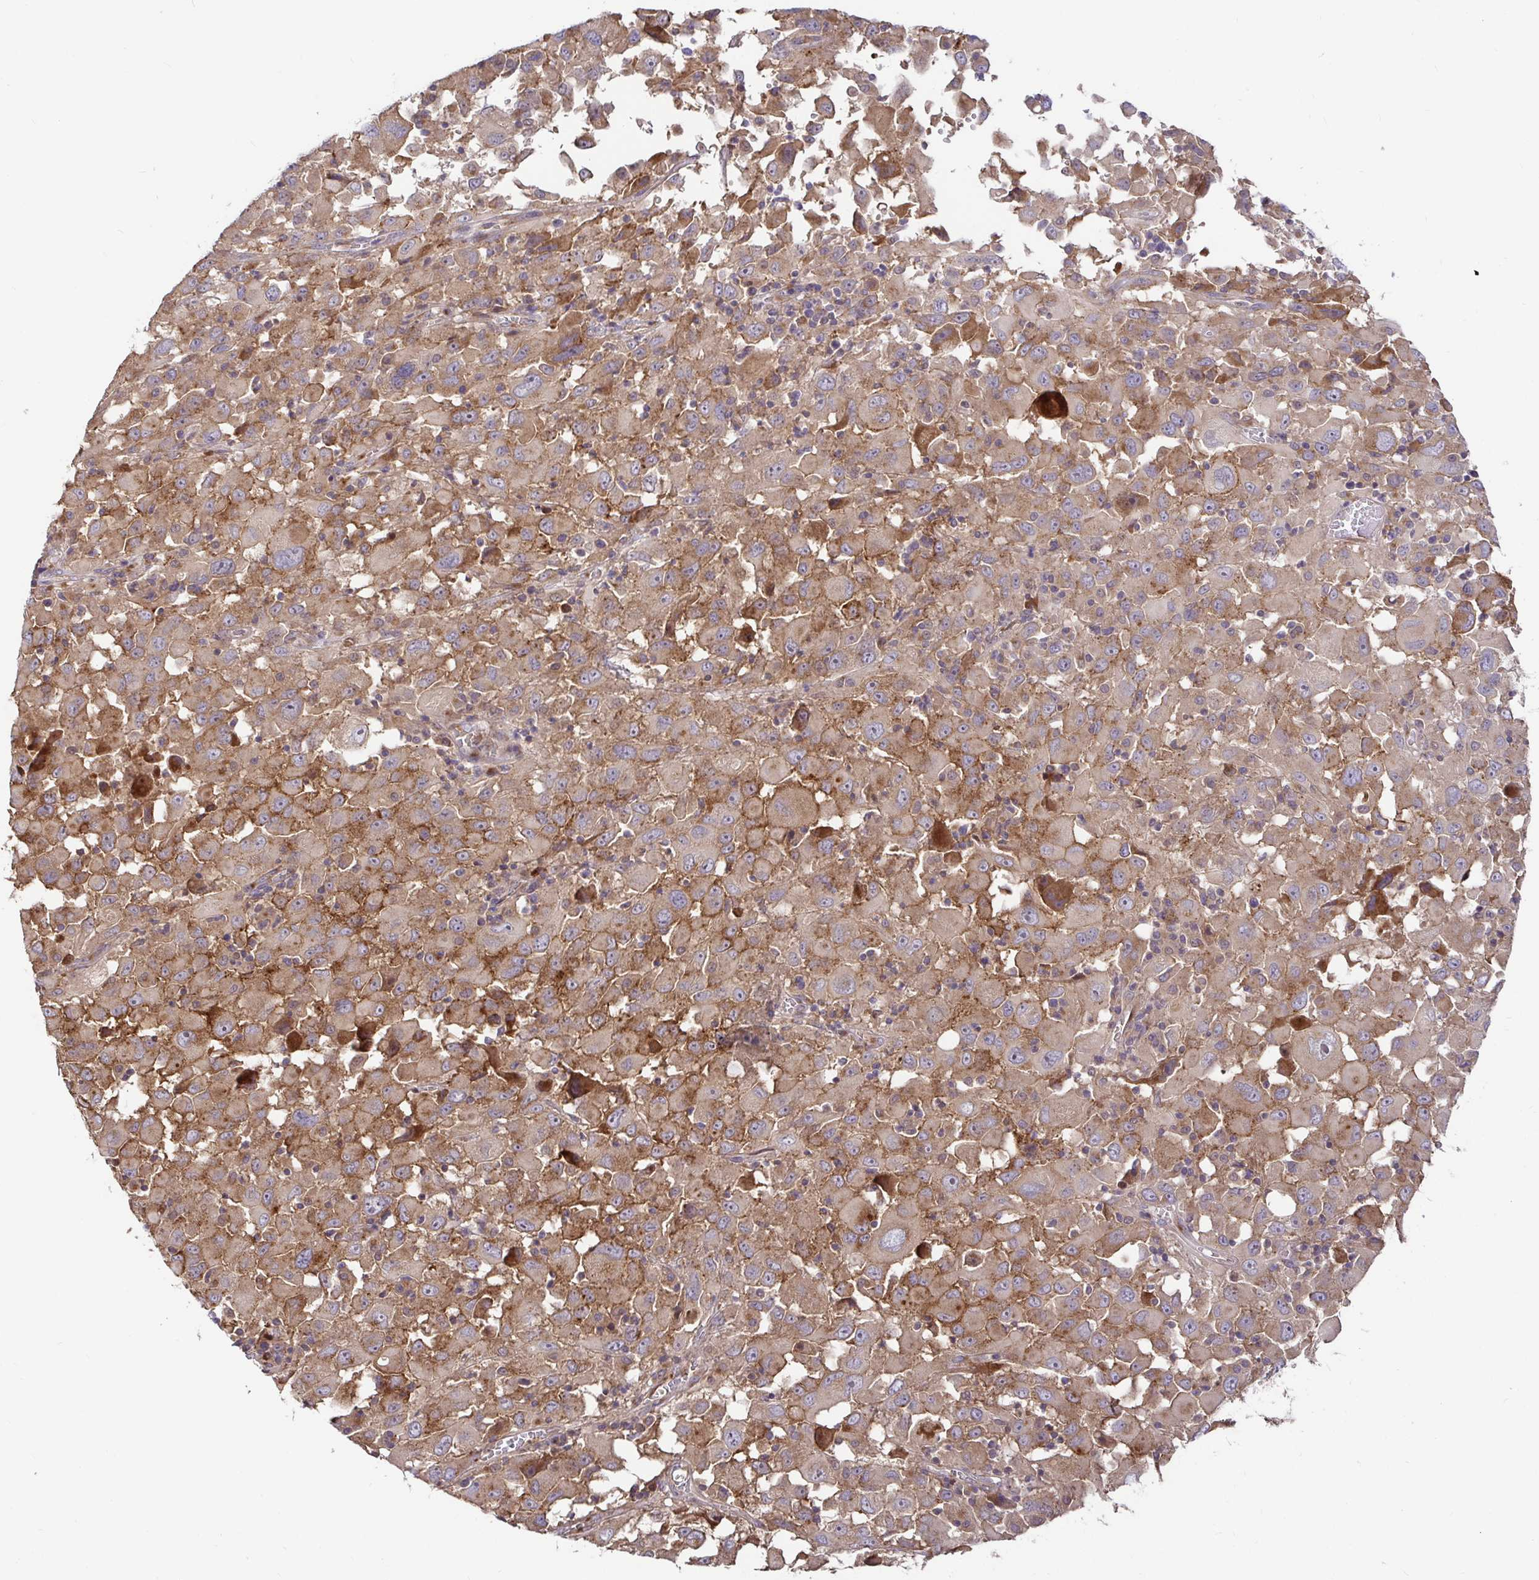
{"staining": {"intensity": "weak", "quantity": ">75%", "location": "cytoplasmic/membranous"}, "tissue": "melanoma", "cell_type": "Tumor cells", "image_type": "cancer", "snomed": [{"axis": "morphology", "description": "Malignant melanoma, Metastatic site"}, {"axis": "topography", "description": "Soft tissue"}], "caption": "High-power microscopy captured an IHC histopathology image of malignant melanoma (metastatic site), revealing weak cytoplasmic/membranous staining in about >75% of tumor cells. (Brightfield microscopy of DAB IHC at high magnification).", "gene": "ELP1", "patient": {"sex": "male", "age": 50}}